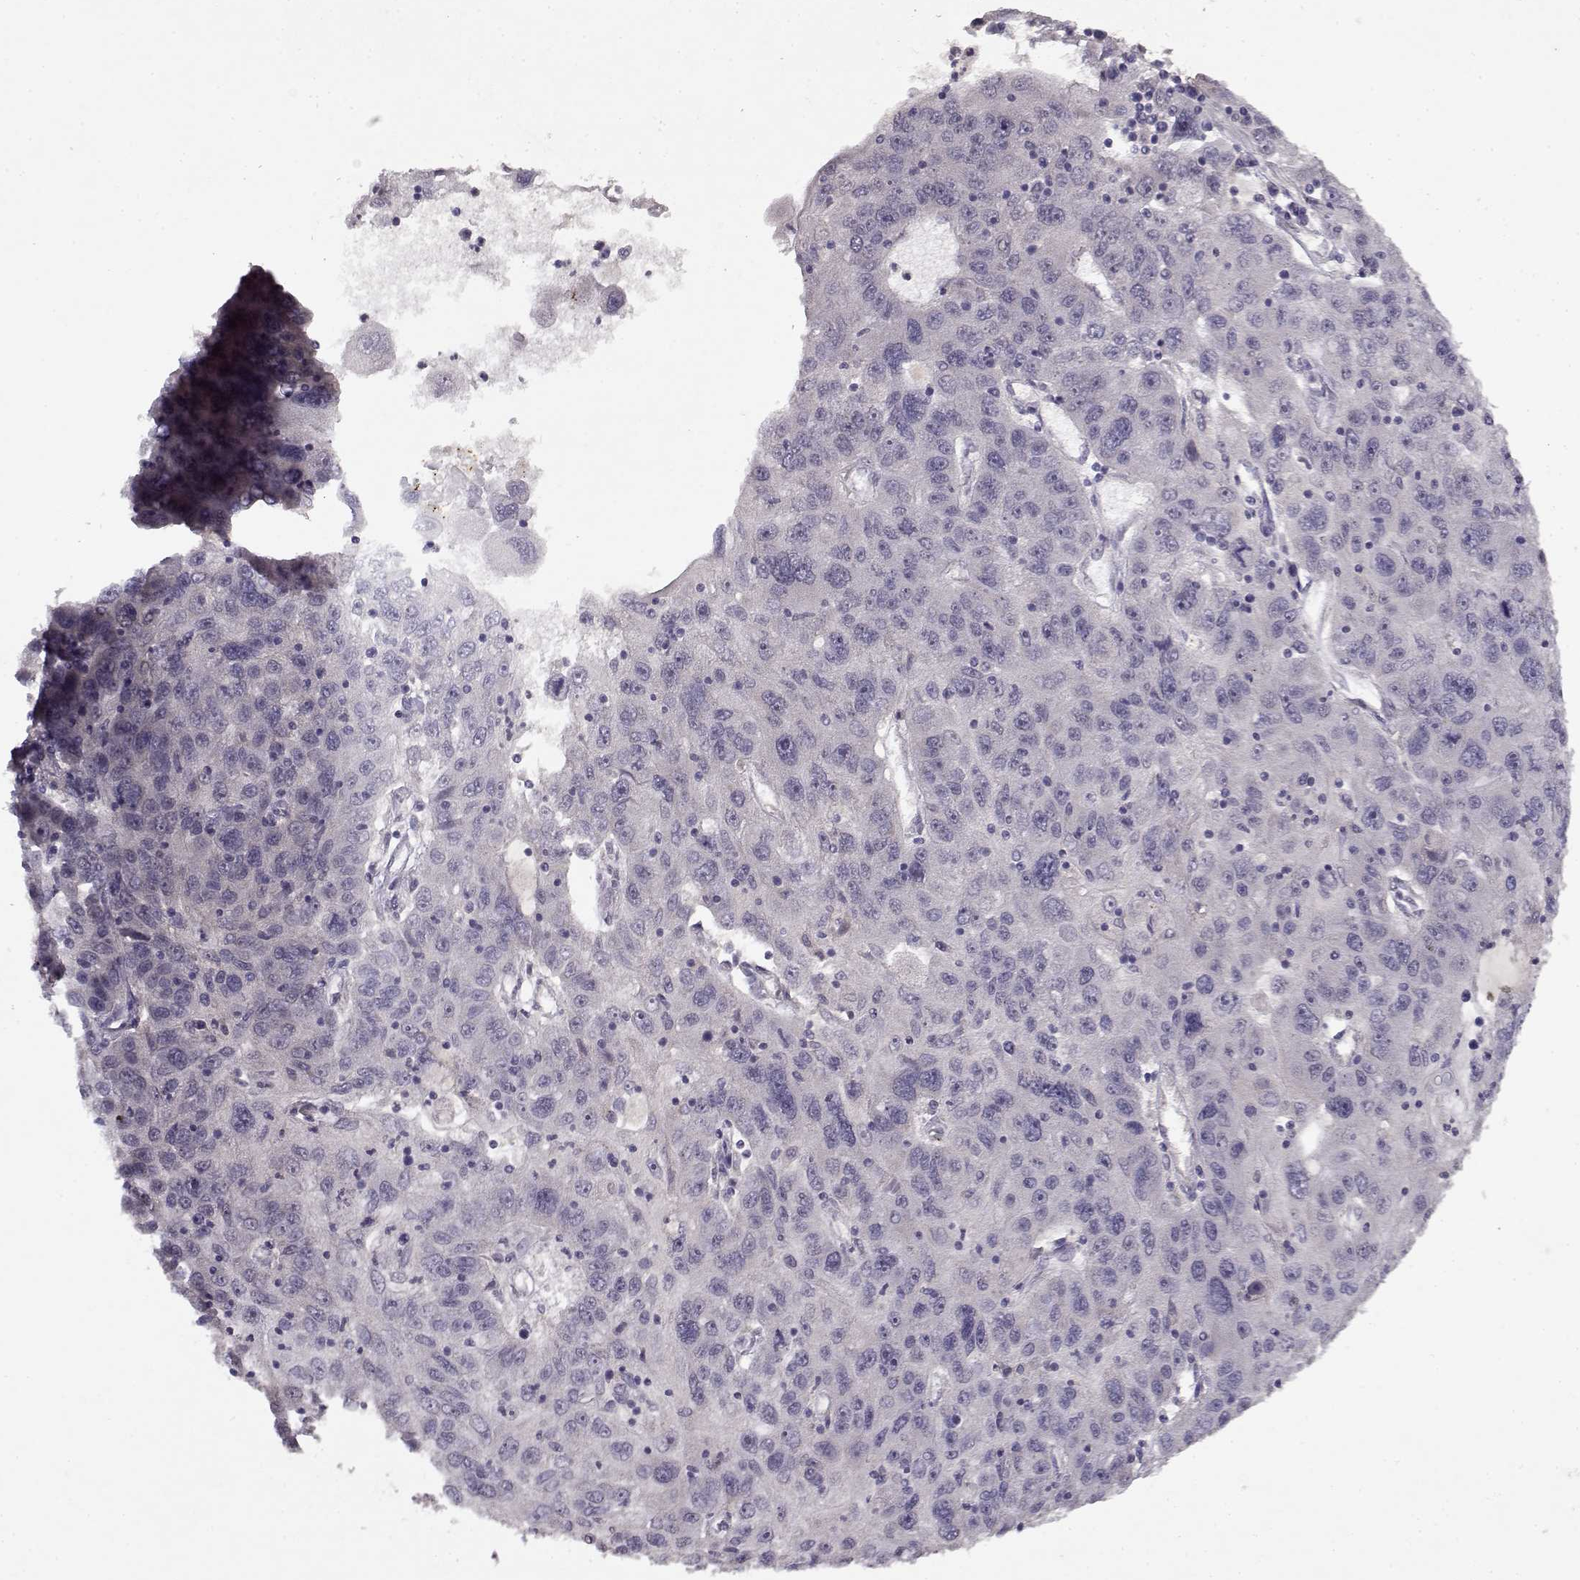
{"staining": {"intensity": "negative", "quantity": "none", "location": "none"}, "tissue": "stomach cancer", "cell_type": "Tumor cells", "image_type": "cancer", "snomed": [{"axis": "morphology", "description": "Adenocarcinoma, NOS"}, {"axis": "topography", "description": "Stomach"}], "caption": "This is a micrograph of immunohistochemistry staining of adenocarcinoma (stomach), which shows no positivity in tumor cells.", "gene": "BMX", "patient": {"sex": "male", "age": 56}}